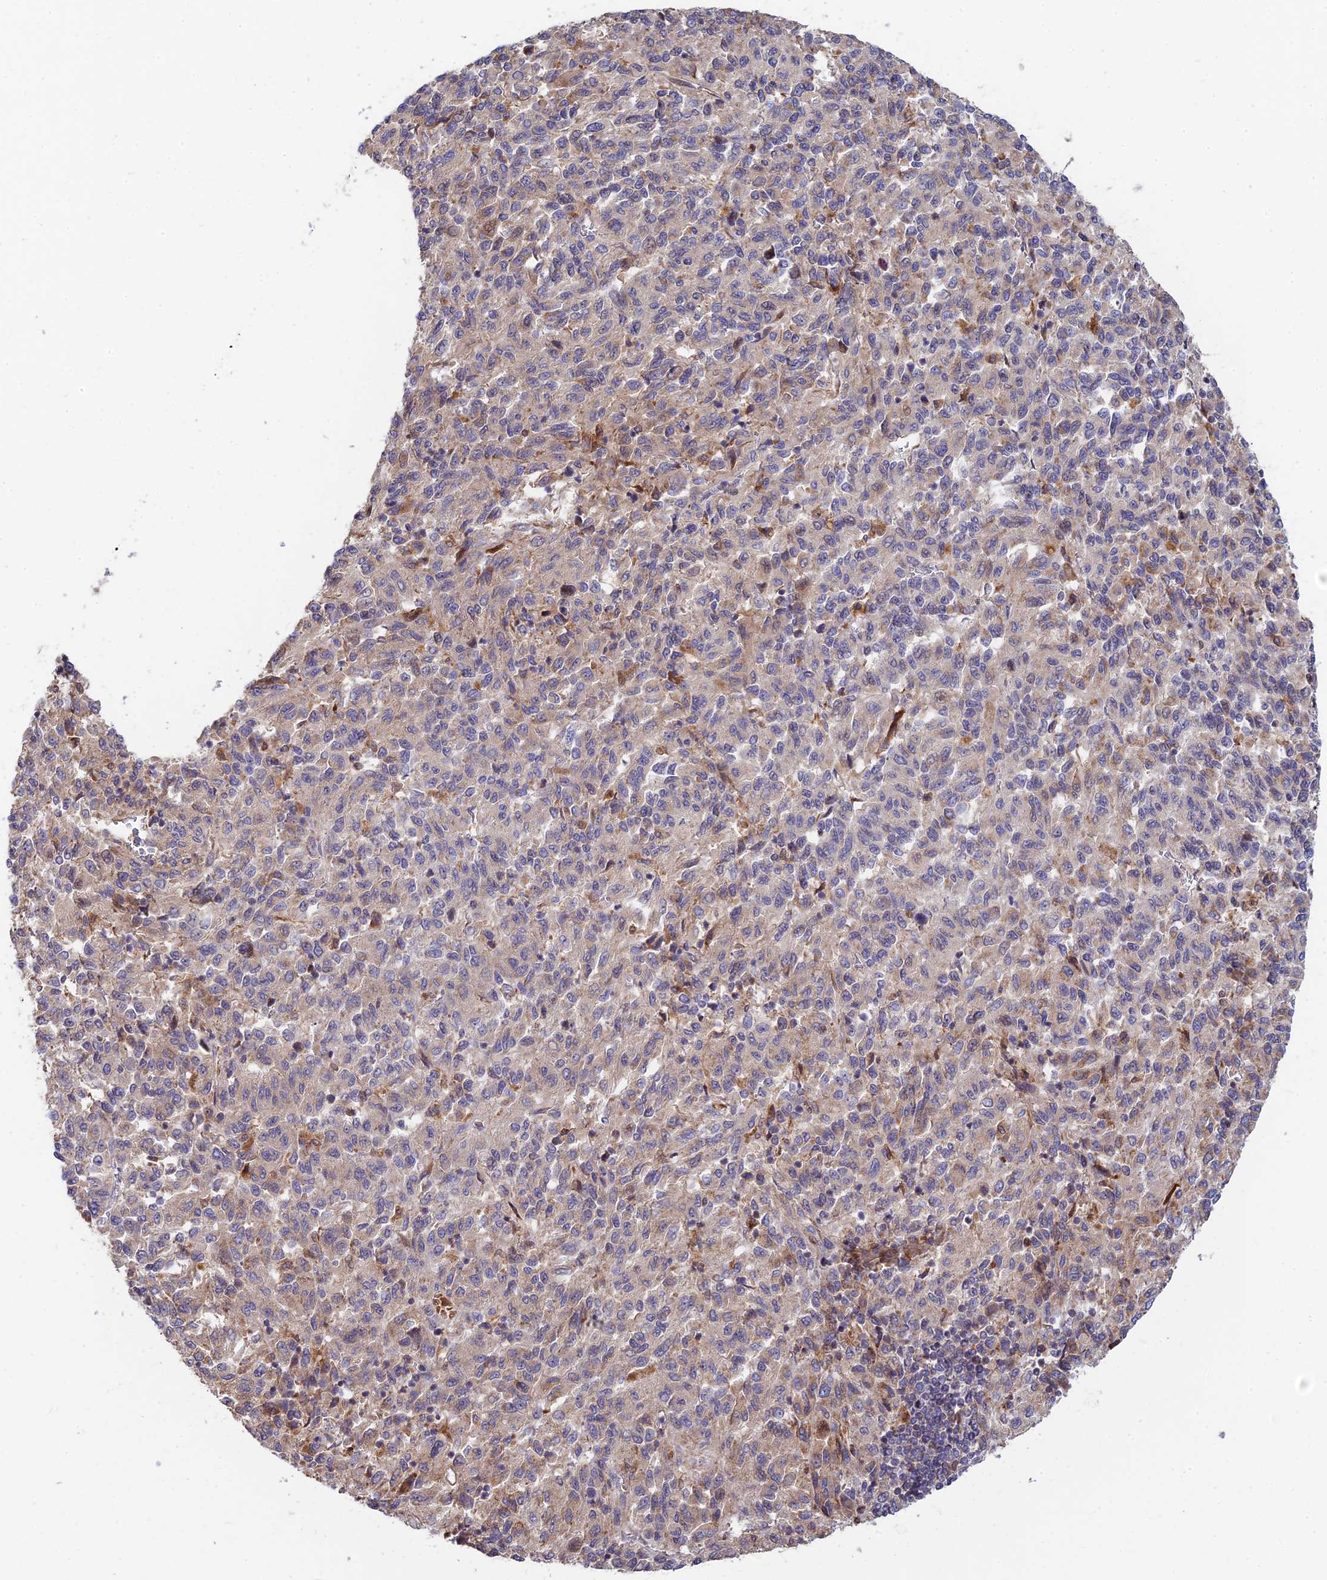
{"staining": {"intensity": "weak", "quantity": "<25%", "location": "cytoplasmic/membranous"}, "tissue": "melanoma", "cell_type": "Tumor cells", "image_type": "cancer", "snomed": [{"axis": "morphology", "description": "Malignant melanoma, Metastatic site"}, {"axis": "topography", "description": "Lung"}], "caption": "Immunohistochemical staining of malignant melanoma (metastatic site) exhibits no significant expression in tumor cells.", "gene": "FUOM", "patient": {"sex": "male", "age": 64}}